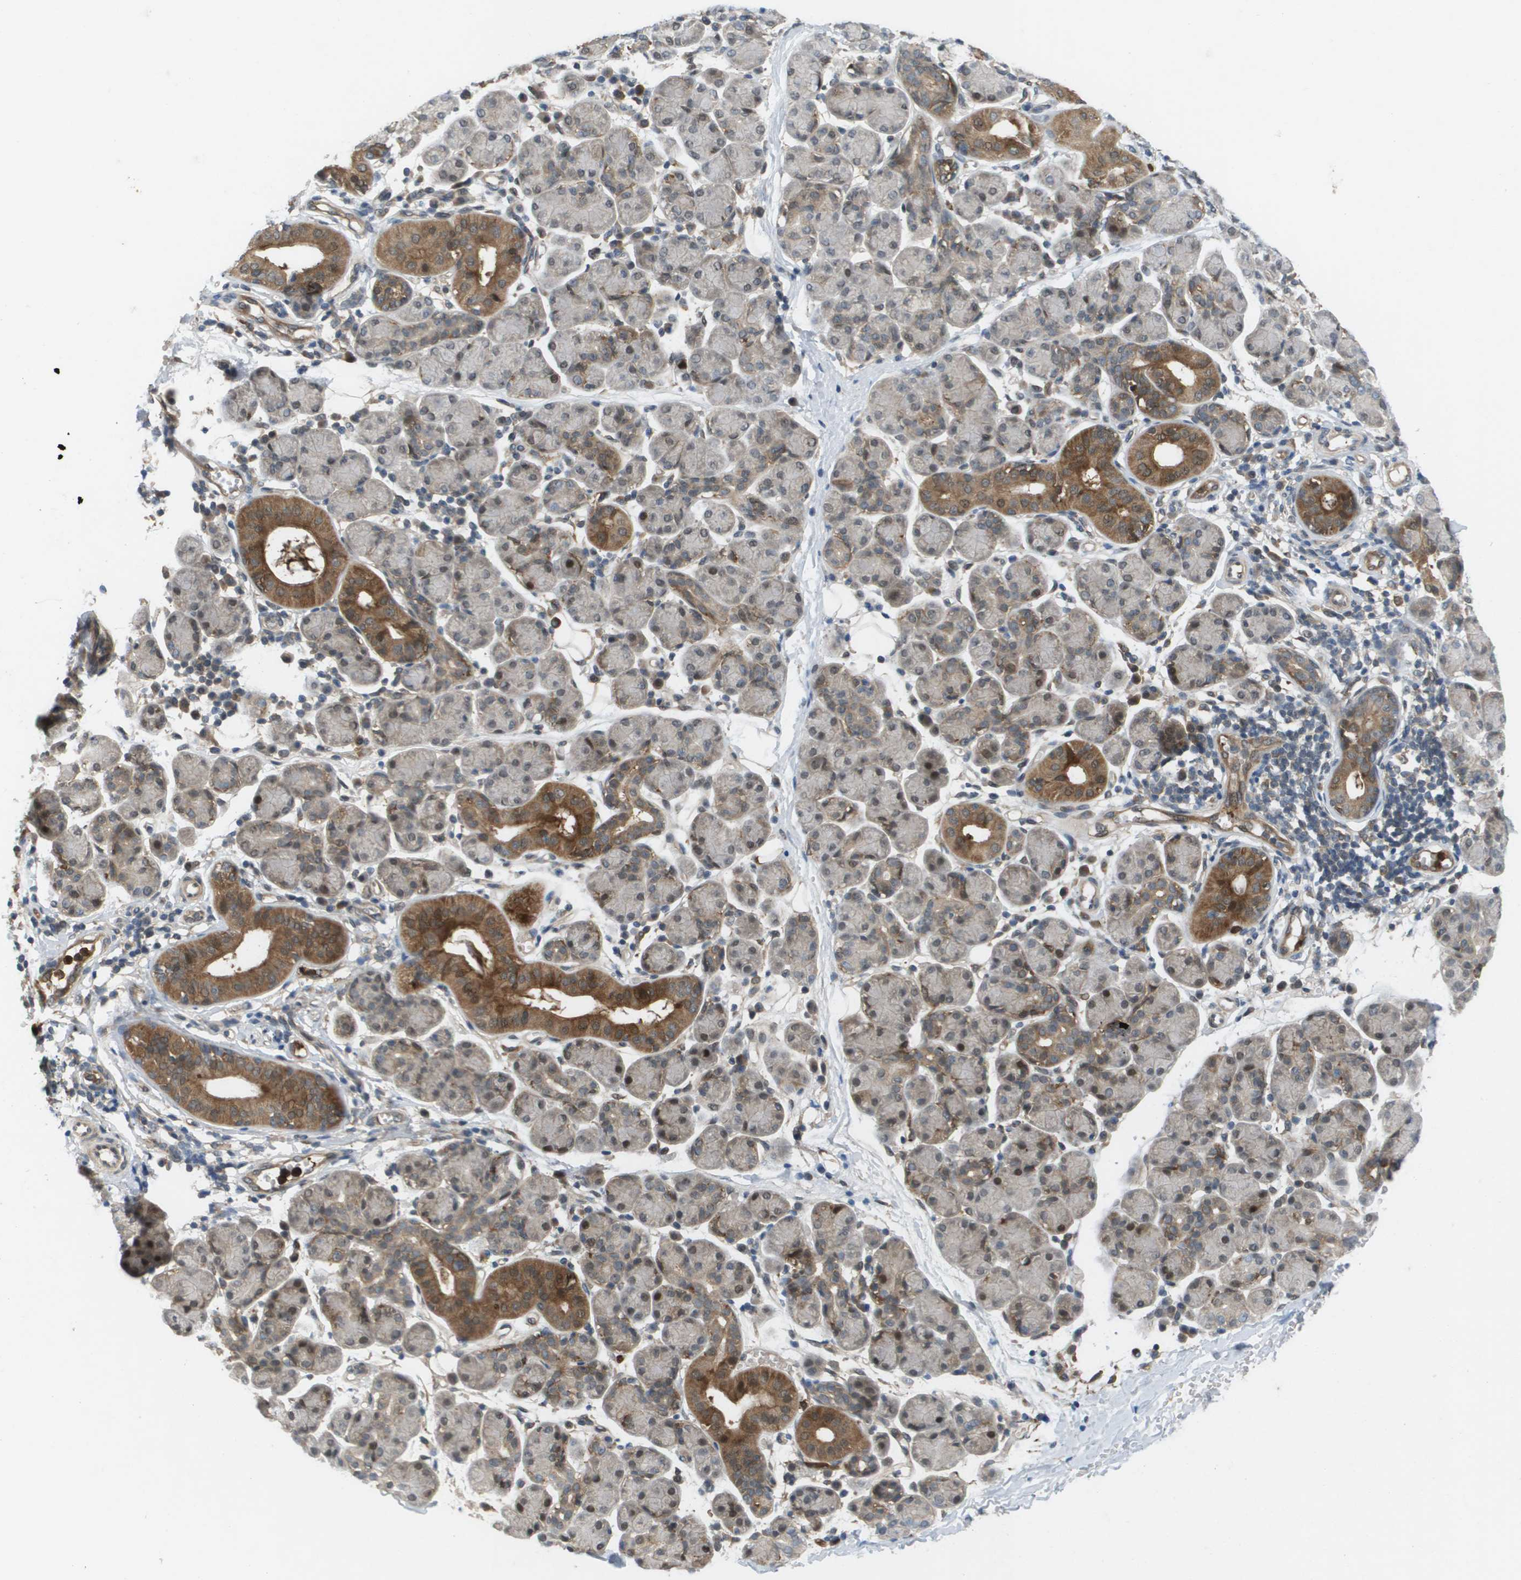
{"staining": {"intensity": "moderate", "quantity": "25%-75%", "location": "cytoplasmic/membranous"}, "tissue": "salivary gland", "cell_type": "Glandular cells", "image_type": "normal", "snomed": [{"axis": "morphology", "description": "Normal tissue, NOS"}, {"axis": "morphology", "description": "Inflammation, NOS"}, {"axis": "topography", "description": "Lymph node"}, {"axis": "topography", "description": "Salivary gland"}], "caption": "A histopathology image showing moderate cytoplasmic/membranous positivity in about 25%-75% of glandular cells in benign salivary gland, as visualized by brown immunohistochemical staining.", "gene": "PALD1", "patient": {"sex": "male", "age": 3}}